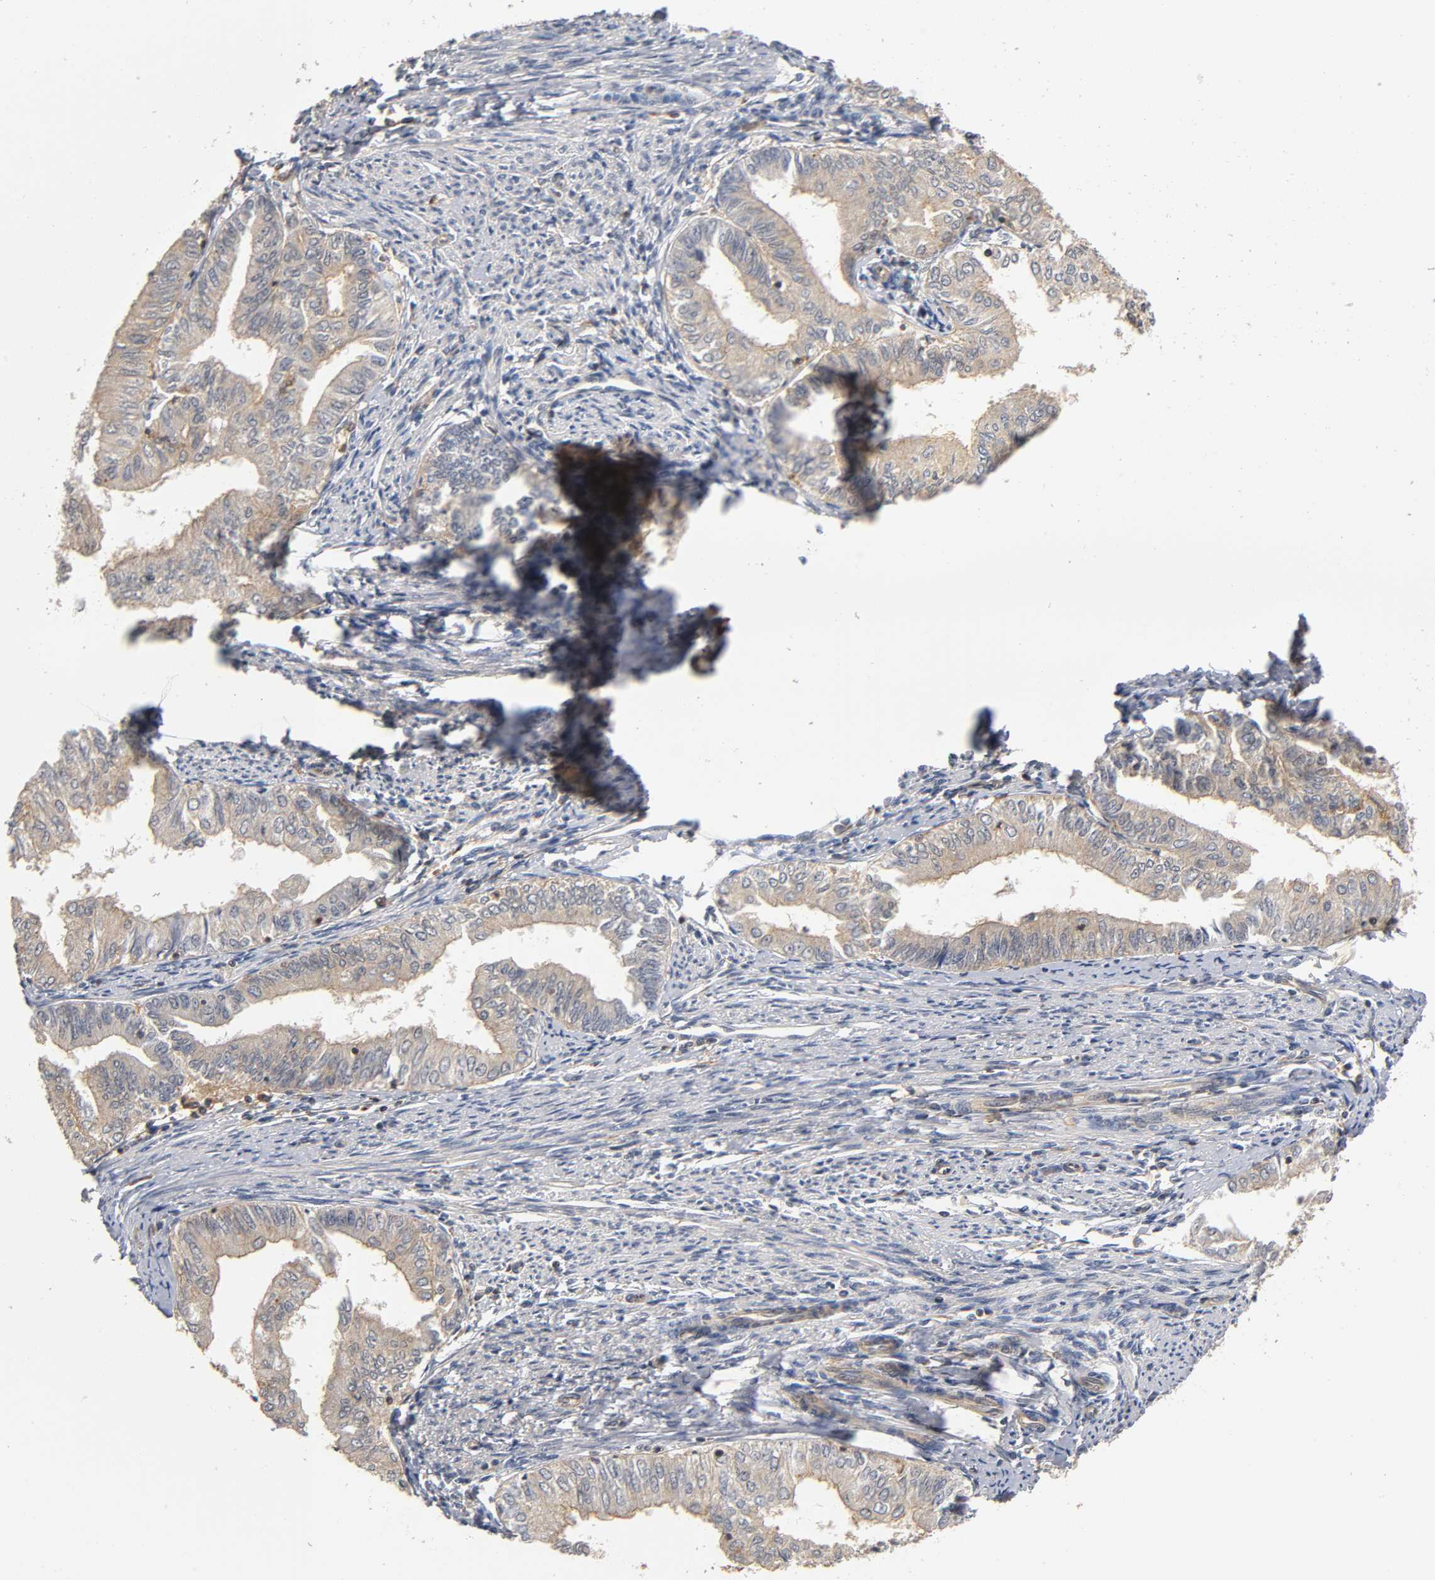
{"staining": {"intensity": "moderate", "quantity": ">75%", "location": "cytoplasmic/membranous"}, "tissue": "endometrial cancer", "cell_type": "Tumor cells", "image_type": "cancer", "snomed": [{"axis": "morphology", "description": "Adenocarcinoma, NOS"}, {"axis": "topography", "description": "Endometrium"}], "caption": "DAB (3,3'-diaminobenzidine) immunohistochemical staining of human endometrial adenocarcinoma exhibits moderate cytoplasmic/membranous protein expression in about >75% of tumor cells. Using DAB (brown) and hematoxylin (blue) stains, captured at high magnification using brightfield microscopy.", "gene": "ACTR2", "patient": {"sex": "female", "age": 66}}